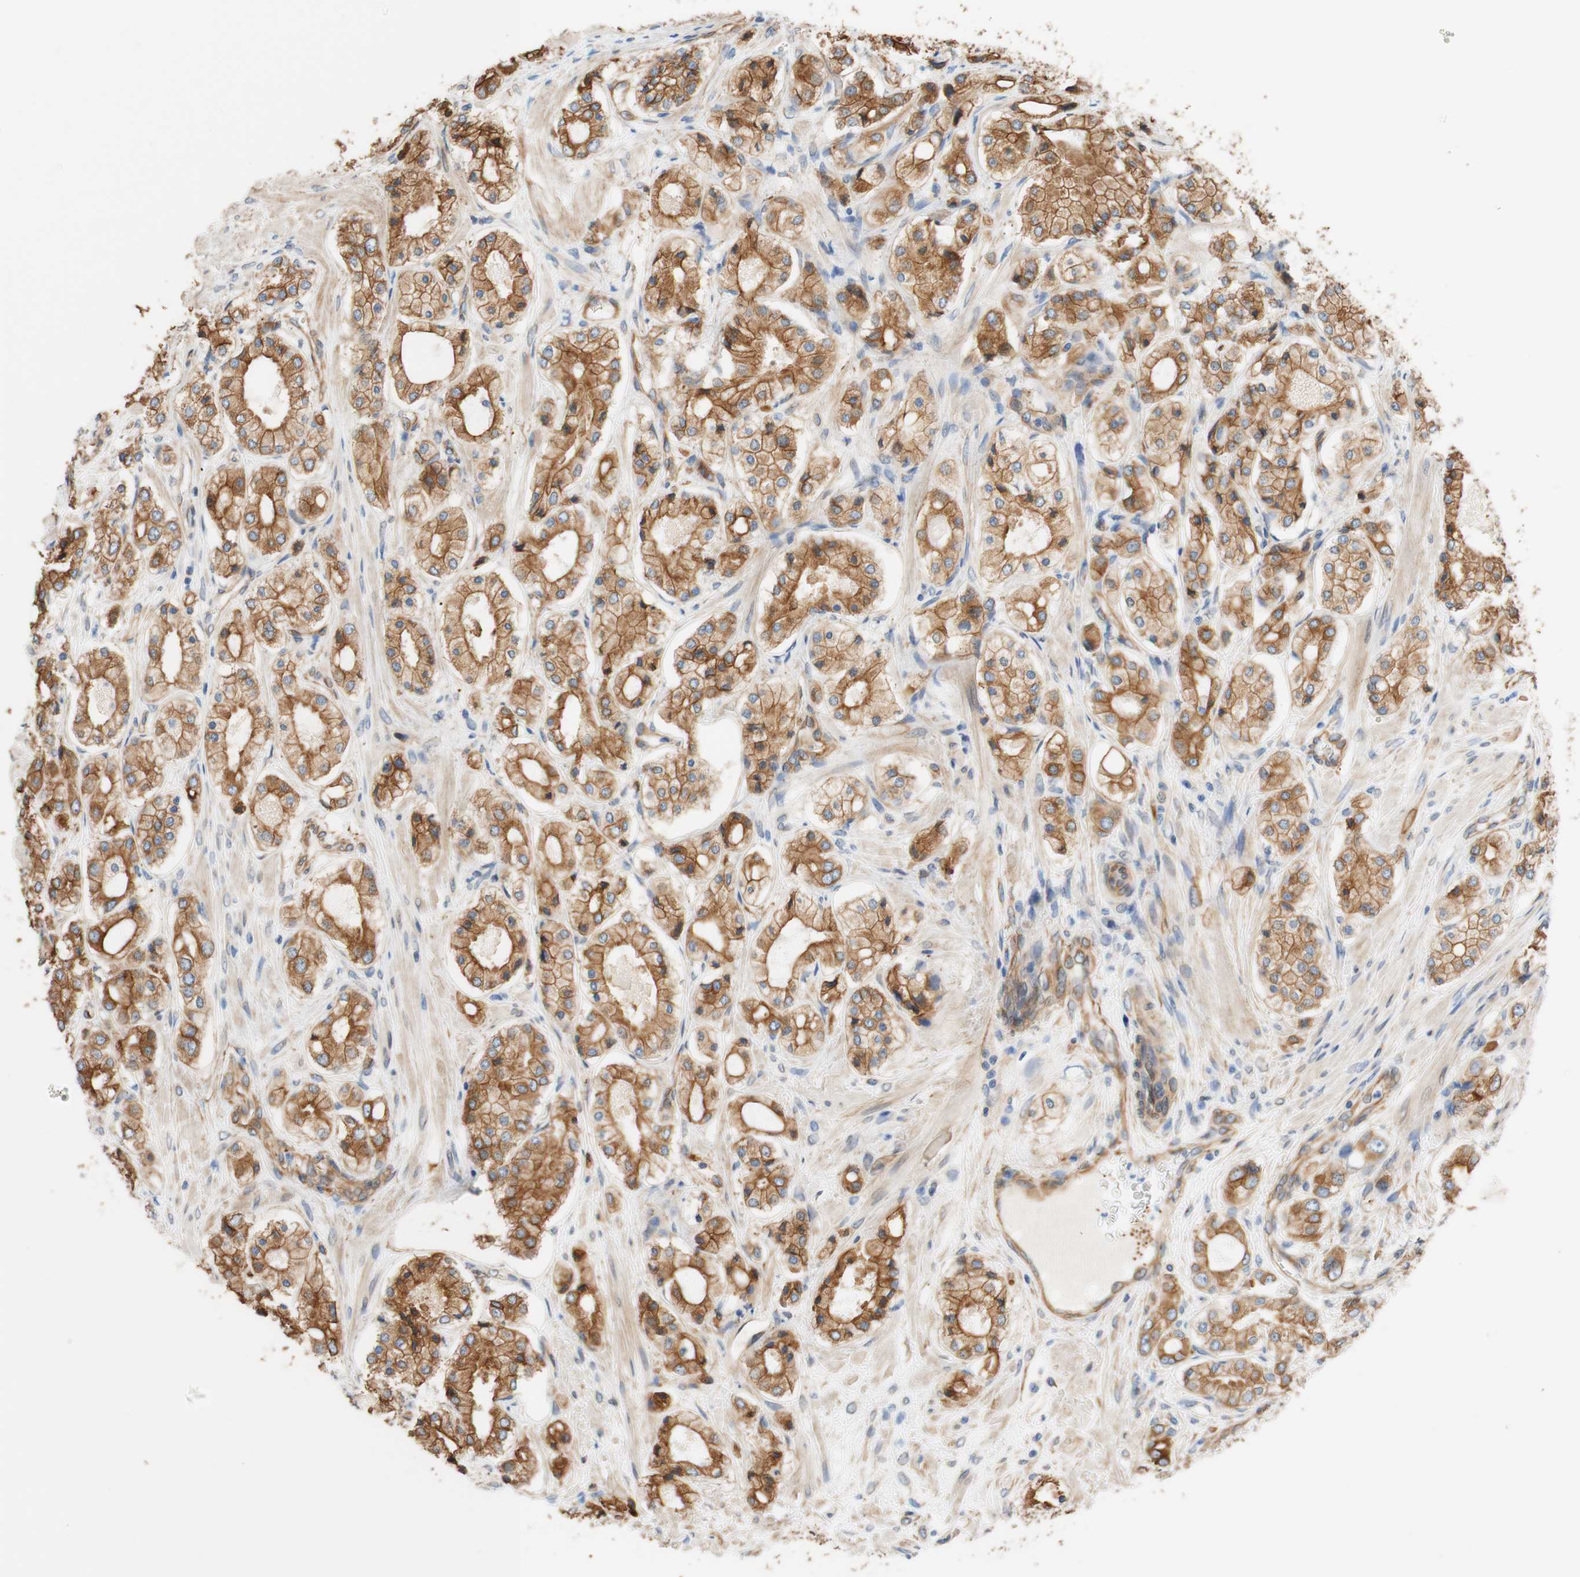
{"staining": {"intensity": "strong", "quantity": ">75%", "location": "cytoplasmic/membranous"}, "tissue": "prostate cancer", "cell_type": "Tumor cells", "image_type": "cancer", "snomed": [{"axis": "morphology", "description": "Adenocarcinoma, High grade"}, {"axis": "topography", "description": "Prostate"}], "caption": "Prostate cancer (adenocarcinoma (high-grade)) tissue reveals strong cytoplasmic/membranous expression in approximately >75% of tumor cells, visualized by immunohistochemistry. The staining was performed using DAB to visualize the protein expression in brown, while the nuclei were stained in blue with hematoxylin (Magnification: 20x).", "gene": "ENDOD1", "patient": {"sex": "male", "age": 65}}